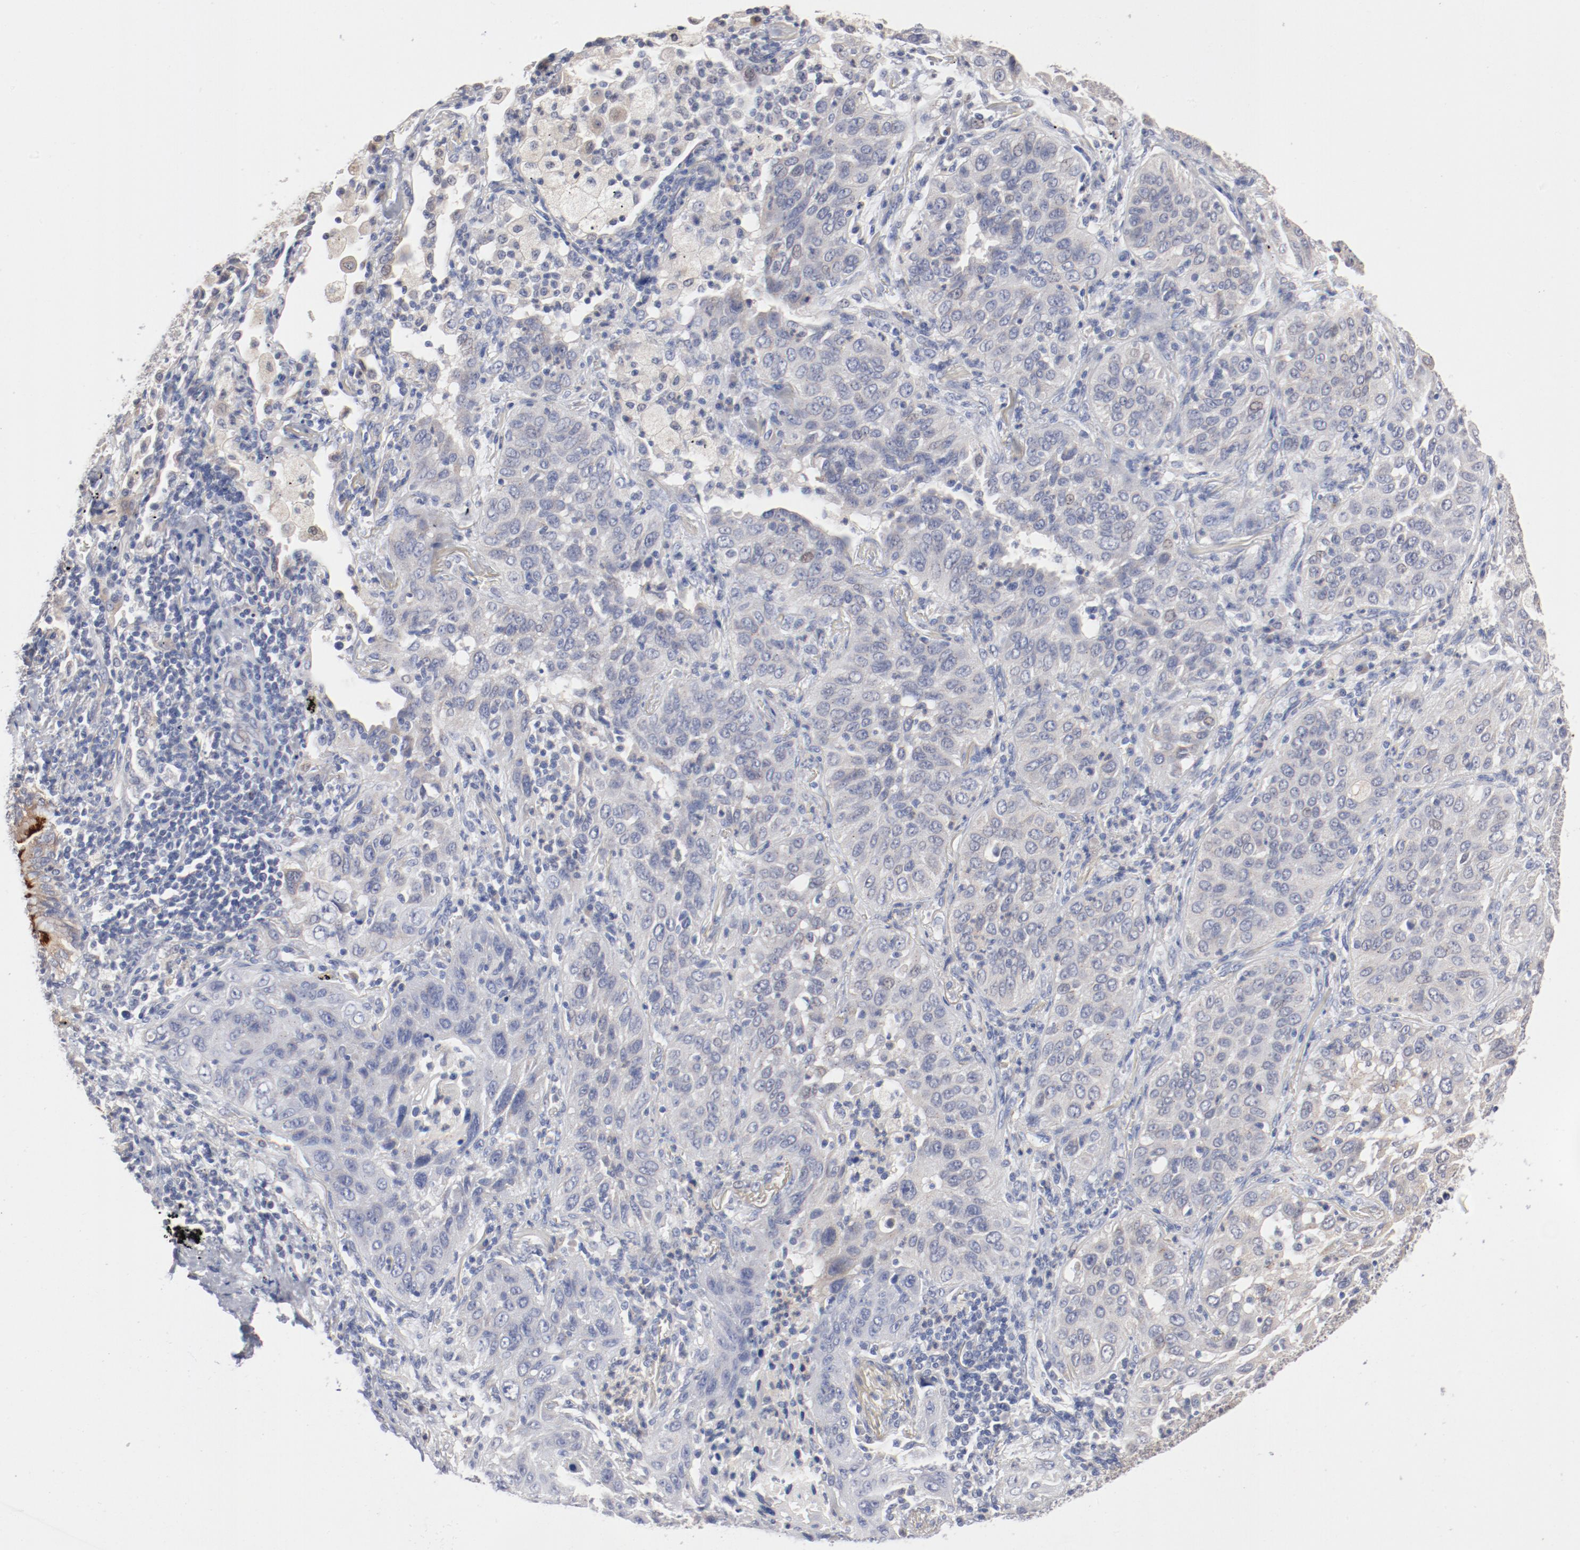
{"staining": {"intensity": "negative", "quantity": "none", "location": "none"}, "tissue": "lung cancer", "cell_type": "Tumor cells", "image_type": "cancer", "snomed": [{"axis": "morphology", "description": "Squamous cell carcinoma, NOS"}, {"axis": "topography", "description": "Lung"}], "caption": "High magnification brightfield microscopy of lung squamous cell carcinoma stained with DAB (brown) and counterstained with hematoxylin (blue): tumor cells show no significant positivity.", "gene": "AK7", "patient": {"sex": "female", "age": 67}}